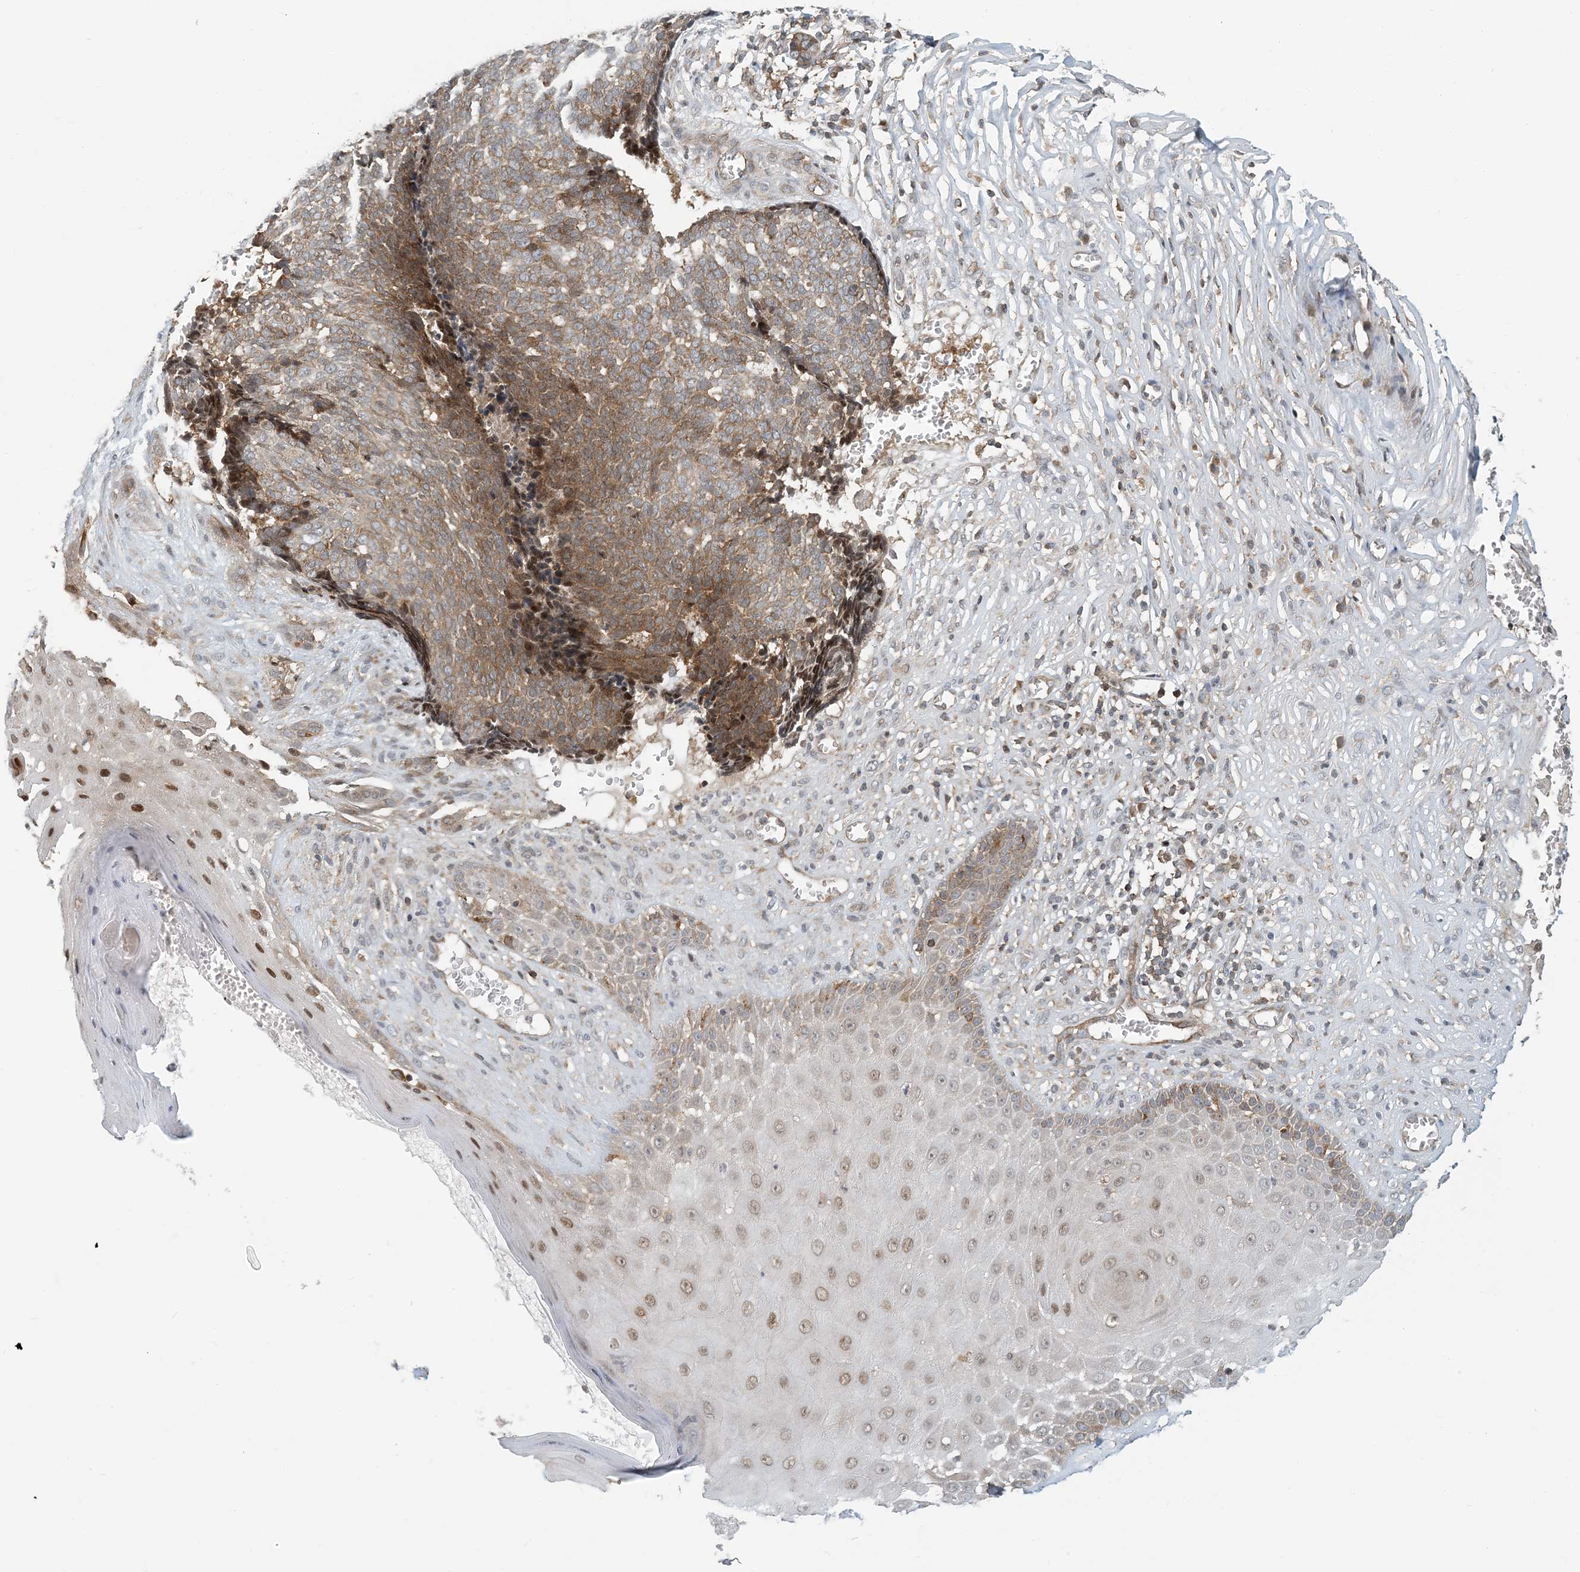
{"staining": {"intensity": "moderate", "quantity": ">75%", "location": "cytoplasmic/membranous"}, "tissue": "skin cancer", "cell_type": "Tumor cells", "image_type": "cancer", "snomed": [{"axis": "morphology", "description": "Basal cell carcinoma"}, {"axis": "topography", "description": "Skin"}], "caption": "A high-resolution image shows immunohistochemistry (IHC) staining of skin cancer (basal cell carcinoma), which demonstrates moderate cytoplasmic/membranous staining in approximately >75% of tumor cells.", "gene": "ATP13A2", "patient": {"sex": "male", "age": 84}}